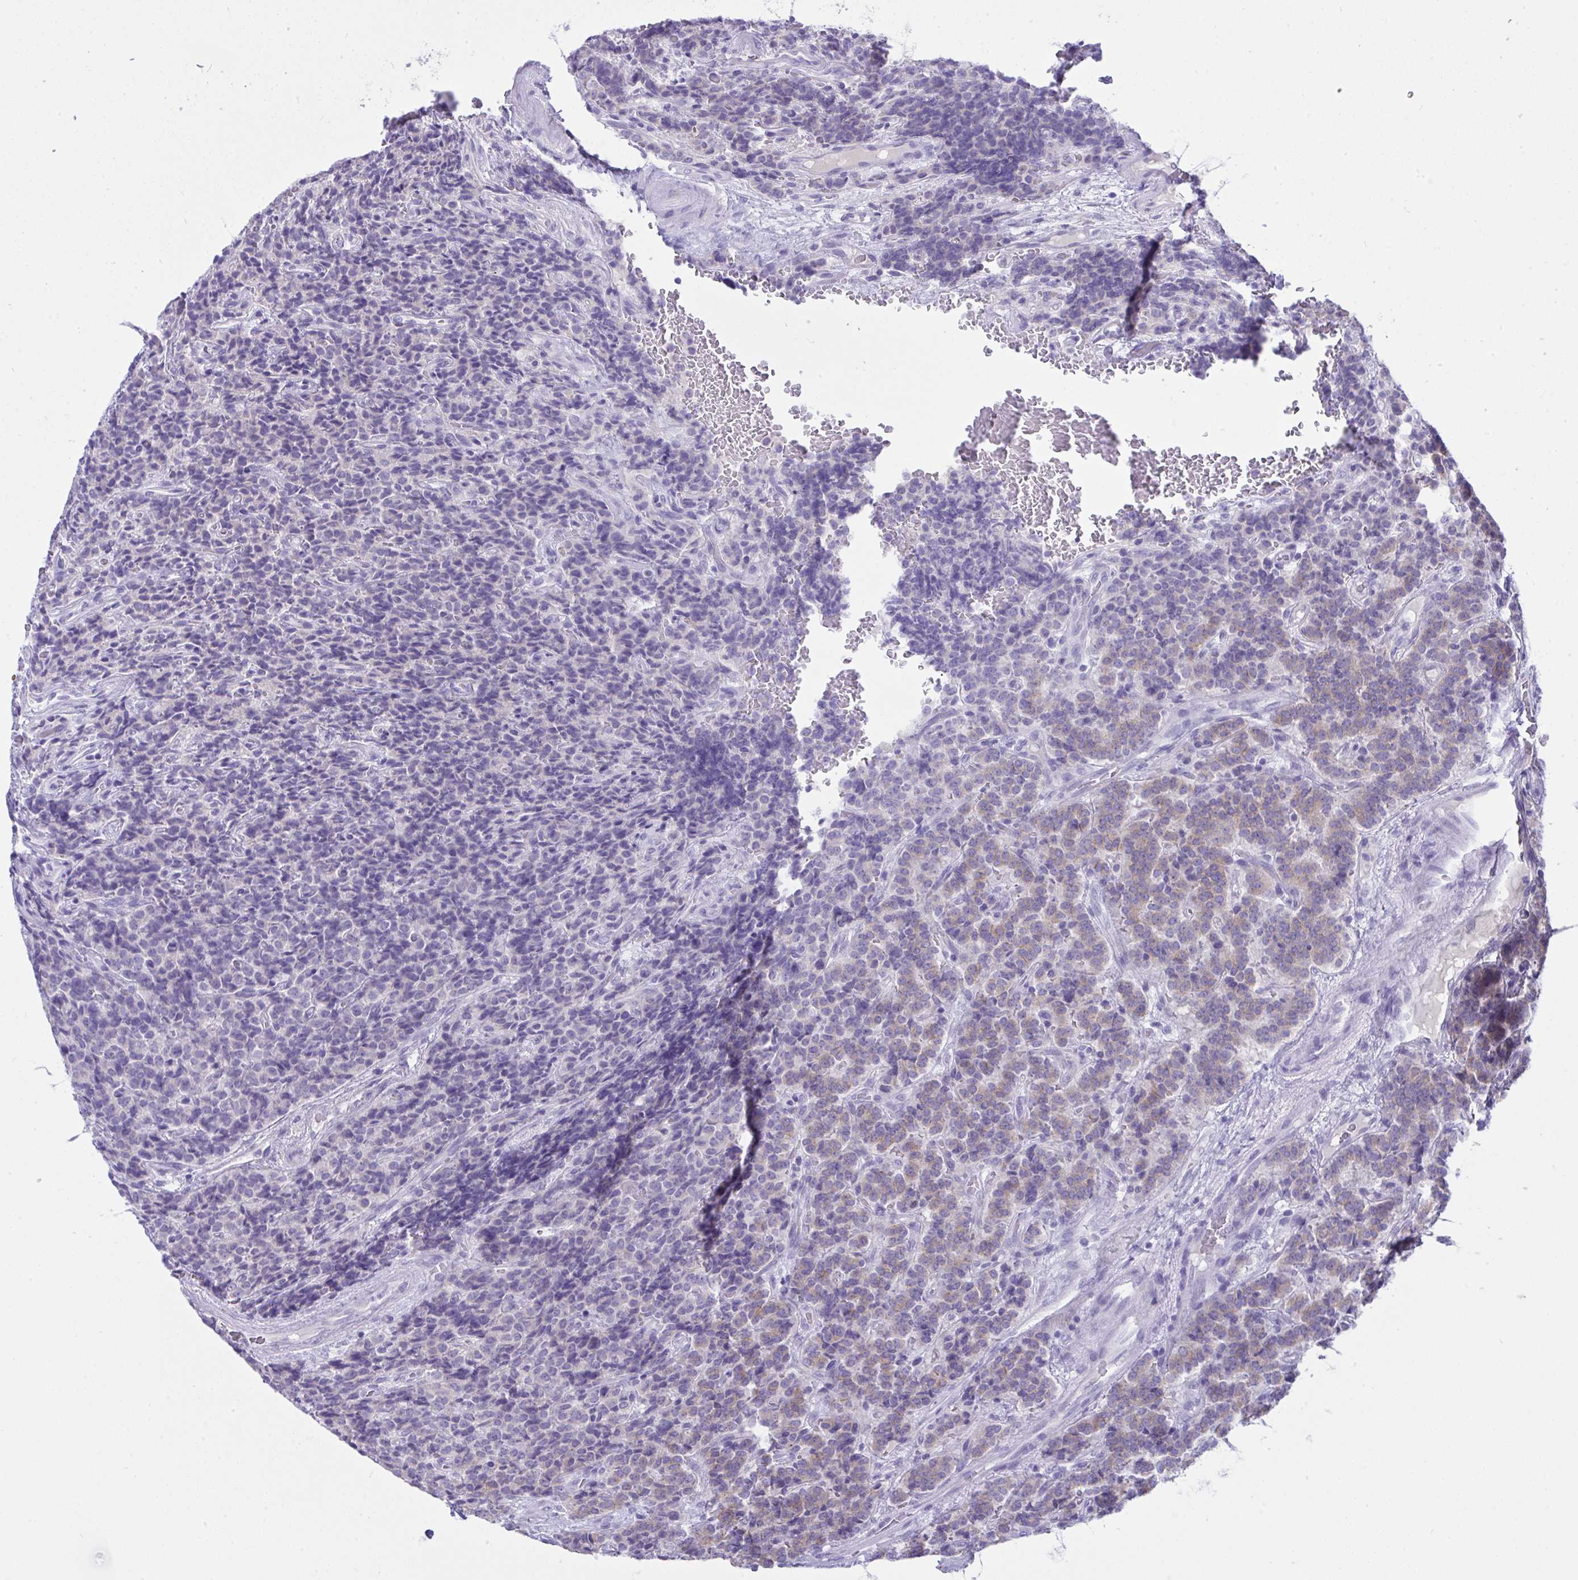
{"staining": {"intensity": "weak", "quantity": "25%-75%", "location": "cytoplasmic/membranous"}, "tissue": "carcinoid", "cell_type": "Tumor cells", "image_type": "cancer", "snomed": [{"axis": "morphology", "description": "Carcinoid, malignant, NOS"}, {"axis": "topography", "description": "Pancreas"}], "caption": "IHC staining of malignant carcinoid, which exhibits low levels of weak cytoplasmic/membranous positivity in approximately 25%-75% of tumor cells indicating weak cytoplasmic/membranous protein expression. The staining was performed using DAB (brown) for protein detection and nuclei were counterstained in hematoxylin (blue).", "gene": "GLB1L2", "patient": {"sex": "male", "age": 36}}